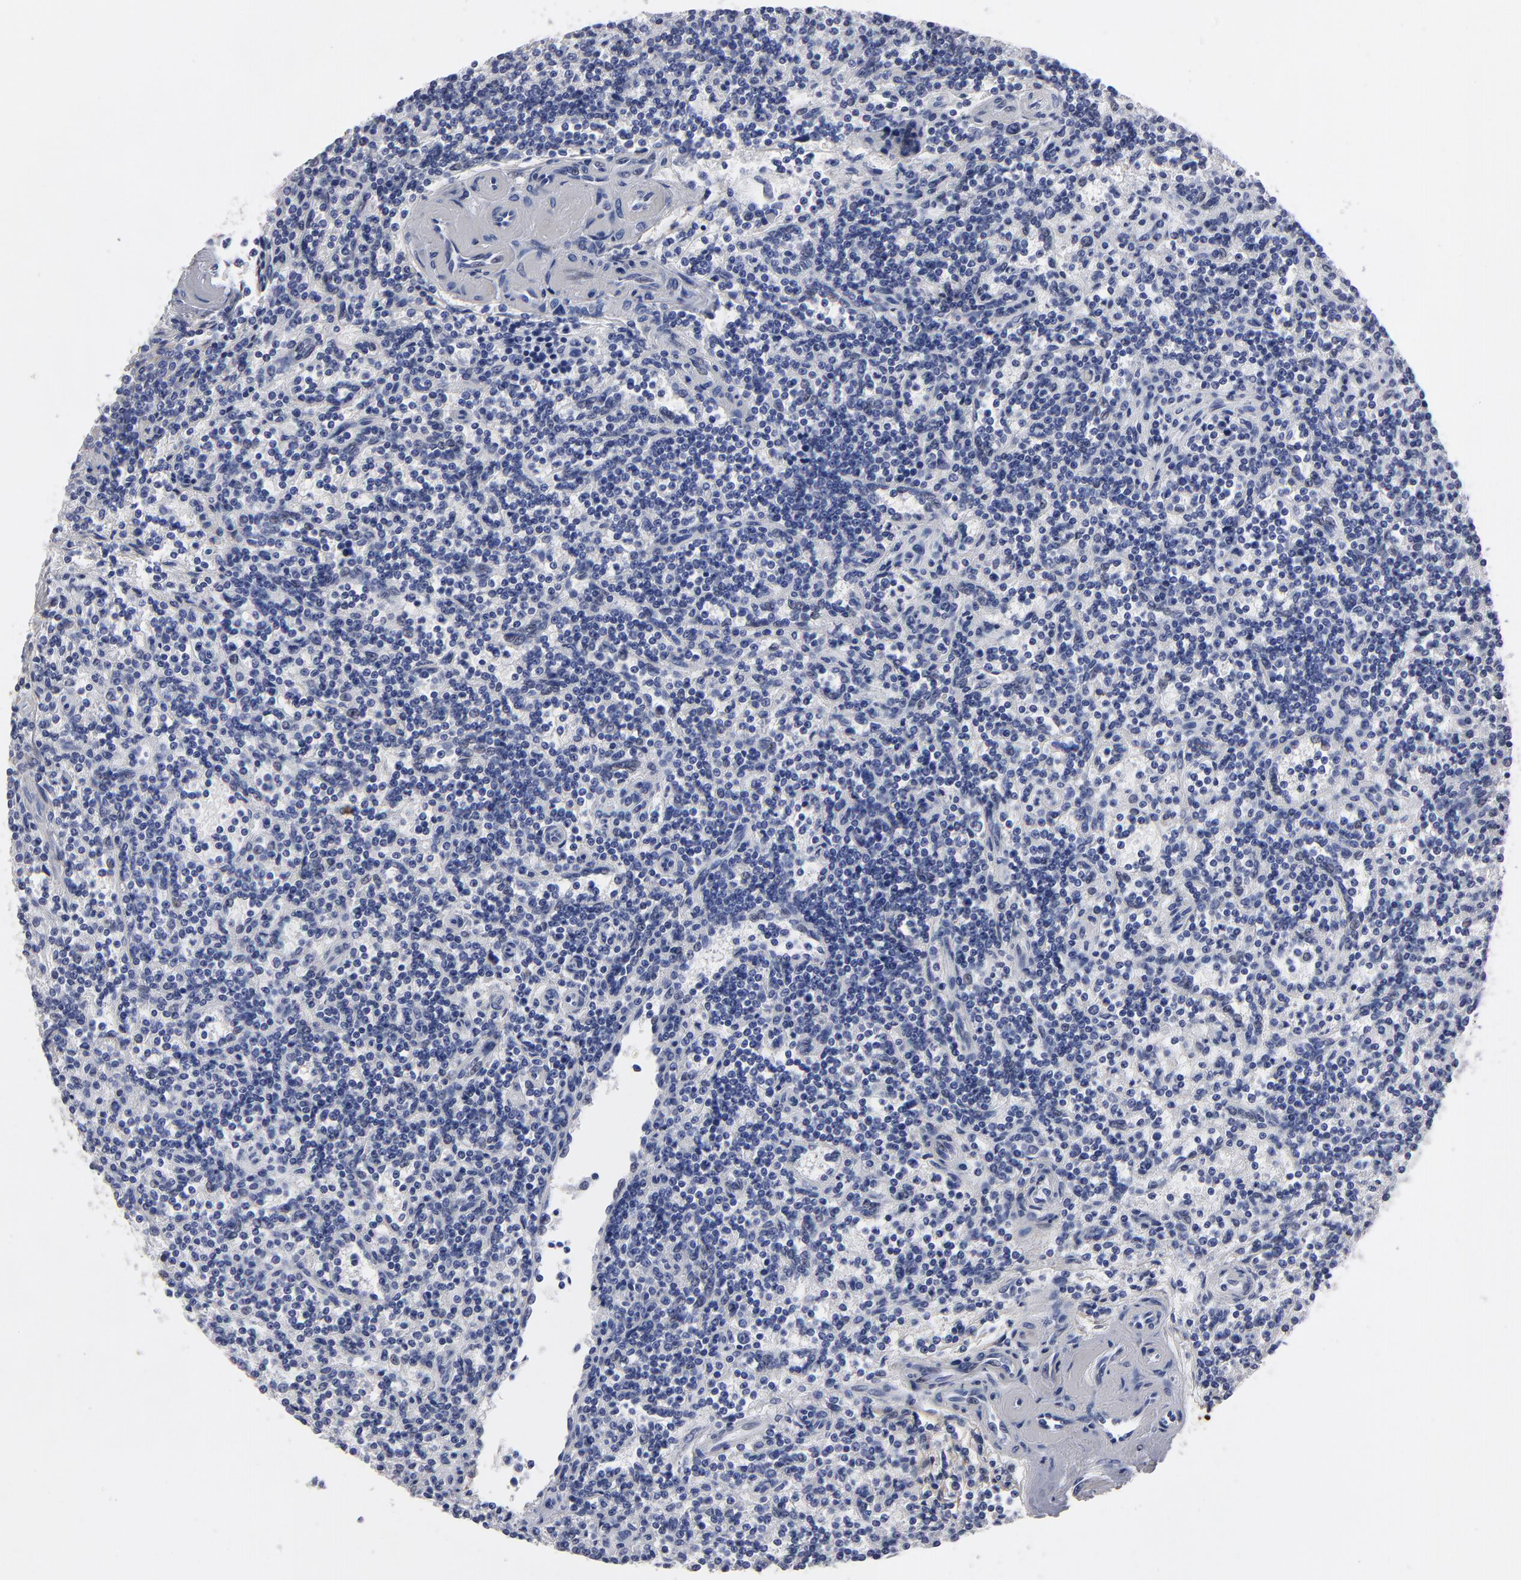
{"staining": {"intensity": "negative", "quantity": "none", "location": "none"}, "tissue": "lymphoma", "cell_type": "Tumor cells", "image_type": "cancer", "snomed": [{"axis": "morphology", "description": "Malignant lymphoma, non-Hodgkin's type, Low grade"}, {"axis": "topography", "description": "Spleen"}], "caption": "A photomicrograph of human malignant lymphoma, non-Hodgkin's type (low-grade) is negative for staining in tumor cells. (Immunohistochemistry, brightfield microscopy, high magnification).", "gene": "CADM3", "patient": {"sex": "male", "age": 73}}